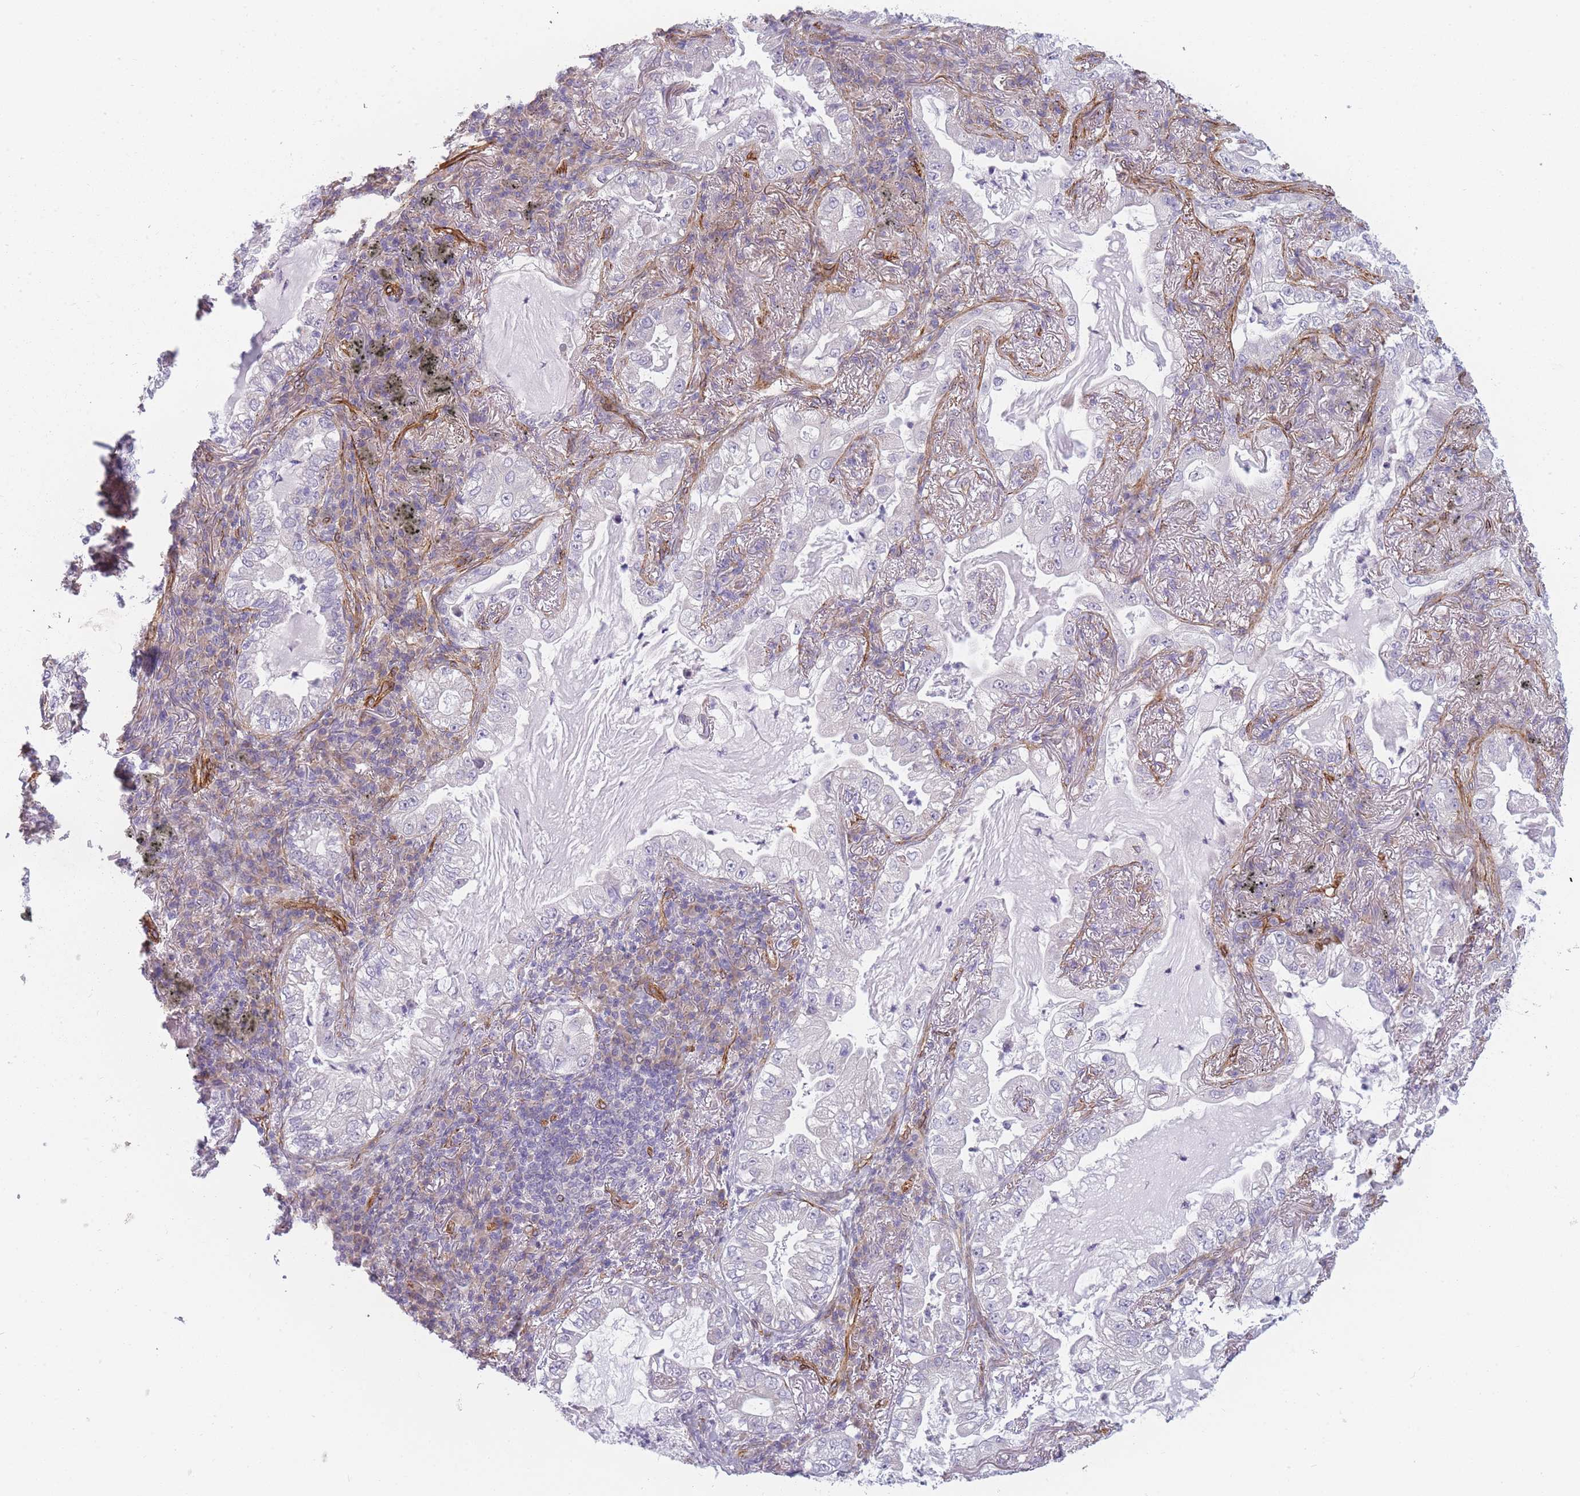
{"staining": {"intensity": "negative", "quantity": "none", "location": "none"}, "tissue": "lung cancer", "cell_type": "Tumor cells", "image_type": "cancer", "snomed": [{"axis": "morphology", "description": "Adenocarcinoma, NOS"}, {"axis": "topography", "description": "Lung"}], "caption": "Tumor cells show no significant protein positivity in lung cancer.", "gene": "OR6B3", "patient": {"sex": "female", "age": 73}}